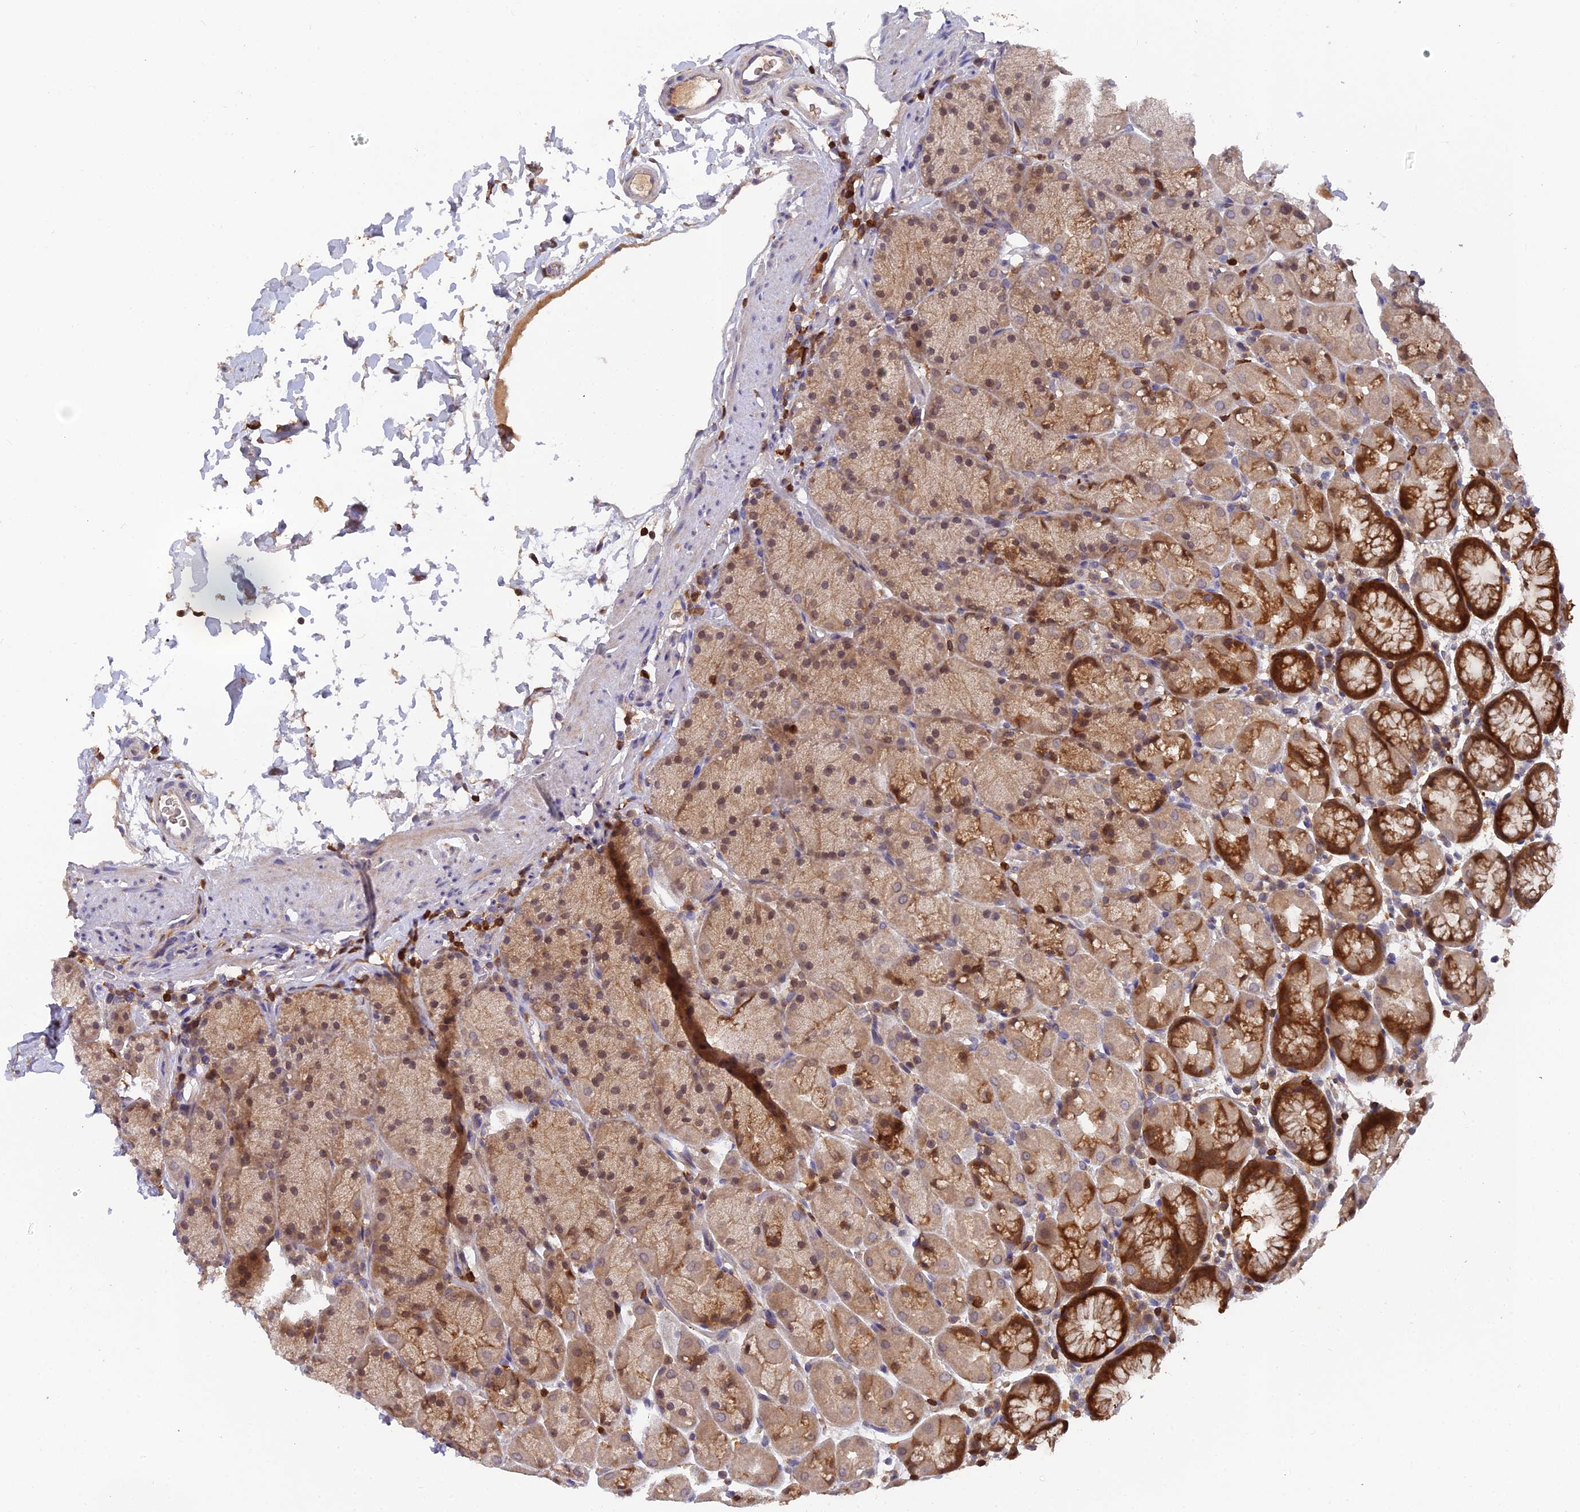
{"staining": {"intensity": "strong", "quantity": "25%-75%", "location": "cytoplasmic/membranous,nuclear"}, "tissue": "stomach", "cell_type": "Glandular cells", "image_type": "normal", "snomed": [{"axis": "morphology", "description": "Normal tissue, NOS"}, {"axis": "topography", "description": "Stomach, upper"}, {"axis": "topography", "description": "Stomach, lower"}], "caption": "Normal stomach shows strong cytoplasmic/membranous,nuclear expression in approximately 25%-75% of glandular cells, visualized by immunohistochemistry.", "gene": "GALK2", "patient": {"sex": "male", "age": 67}}